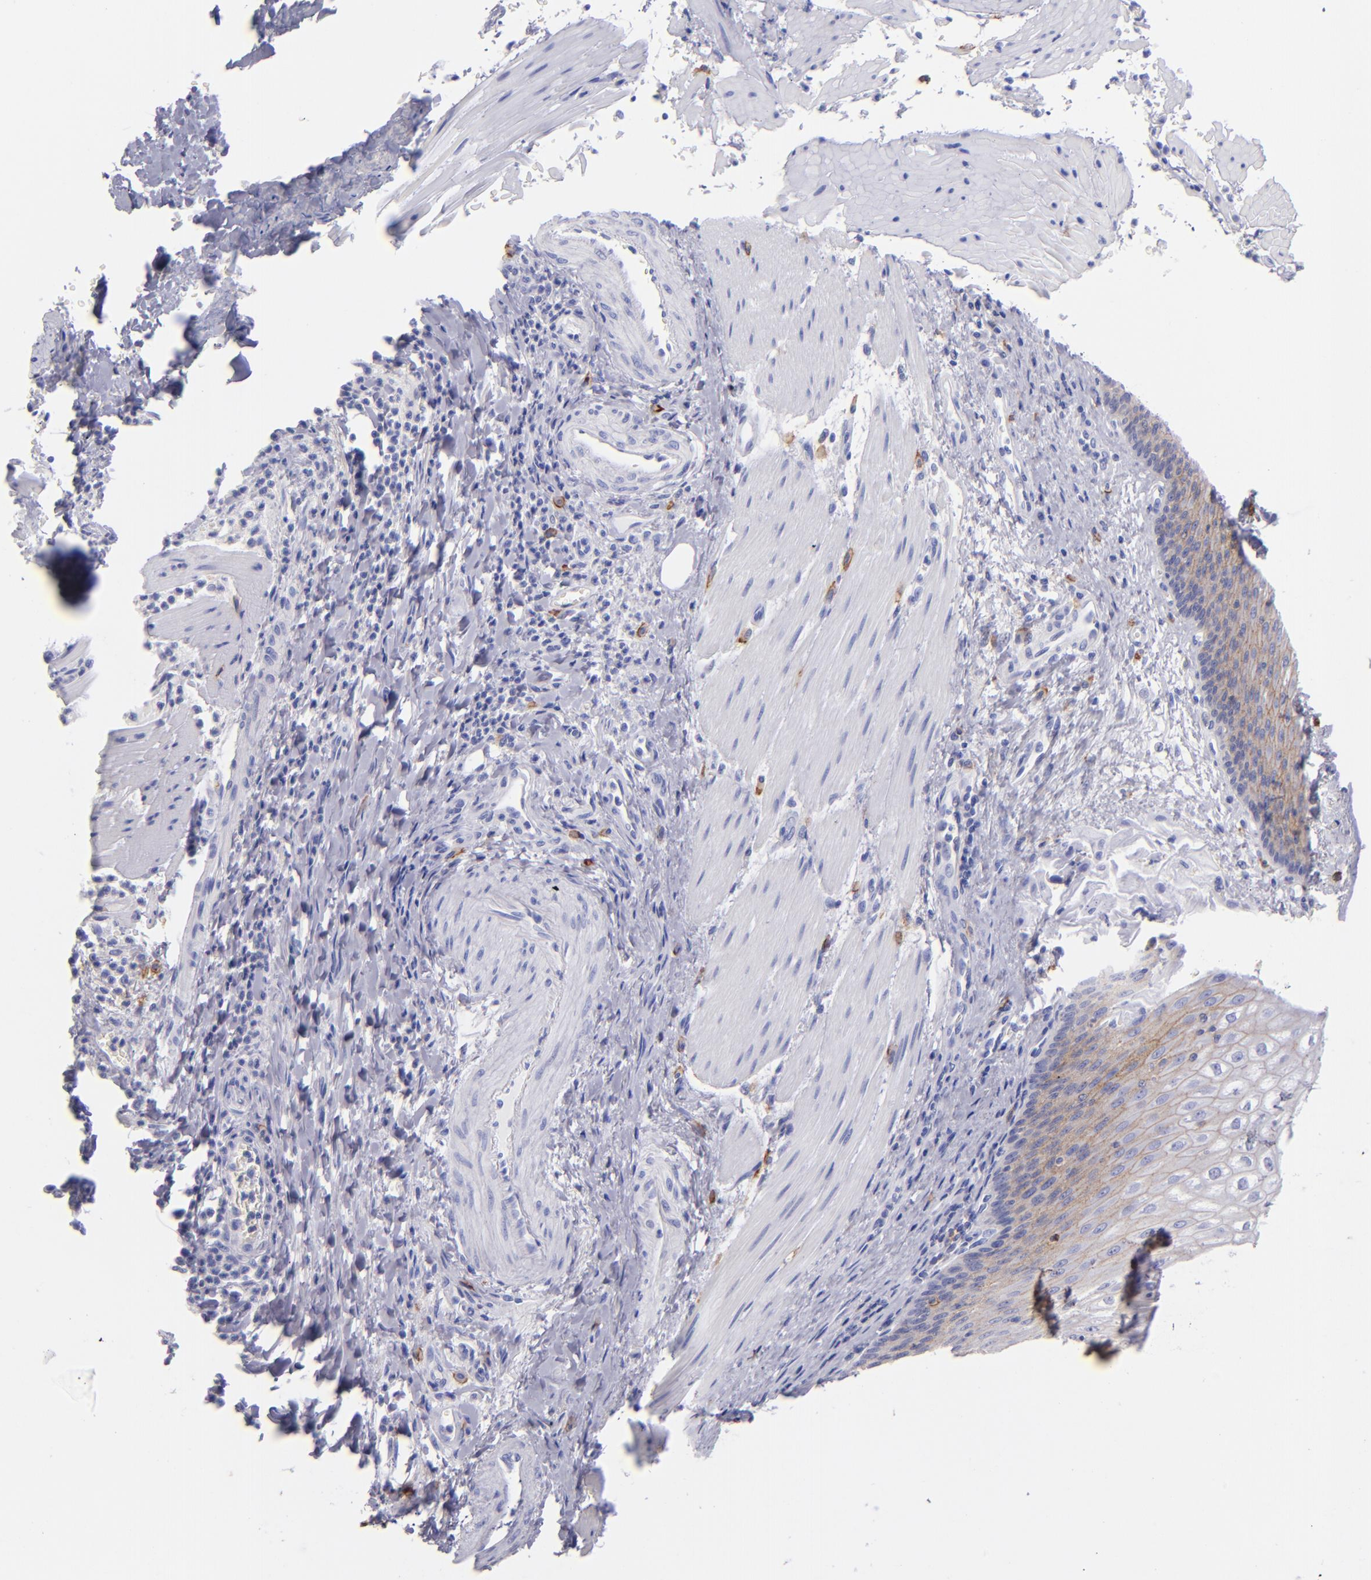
{"staining": {"intensity": "moderate", "quantity": "<25%", "location": "cytoplasmic/membranous"}, "tissue": "esophagus", "cell_type": "Squamous epithelial cells", "image_type": "normal", "snomed": [{"axis": "morphology", "description": "Normal tissue, NOS"}, {"axis": "topography", "description": "Esophagus"}], "caption": "An image of esophagus stained for a protein shows moderate cytoplasmic/membranous brown staining in squamous epithelial cells.", "gene": "CD82", "patient": {"sex": "female", "age": 61}}